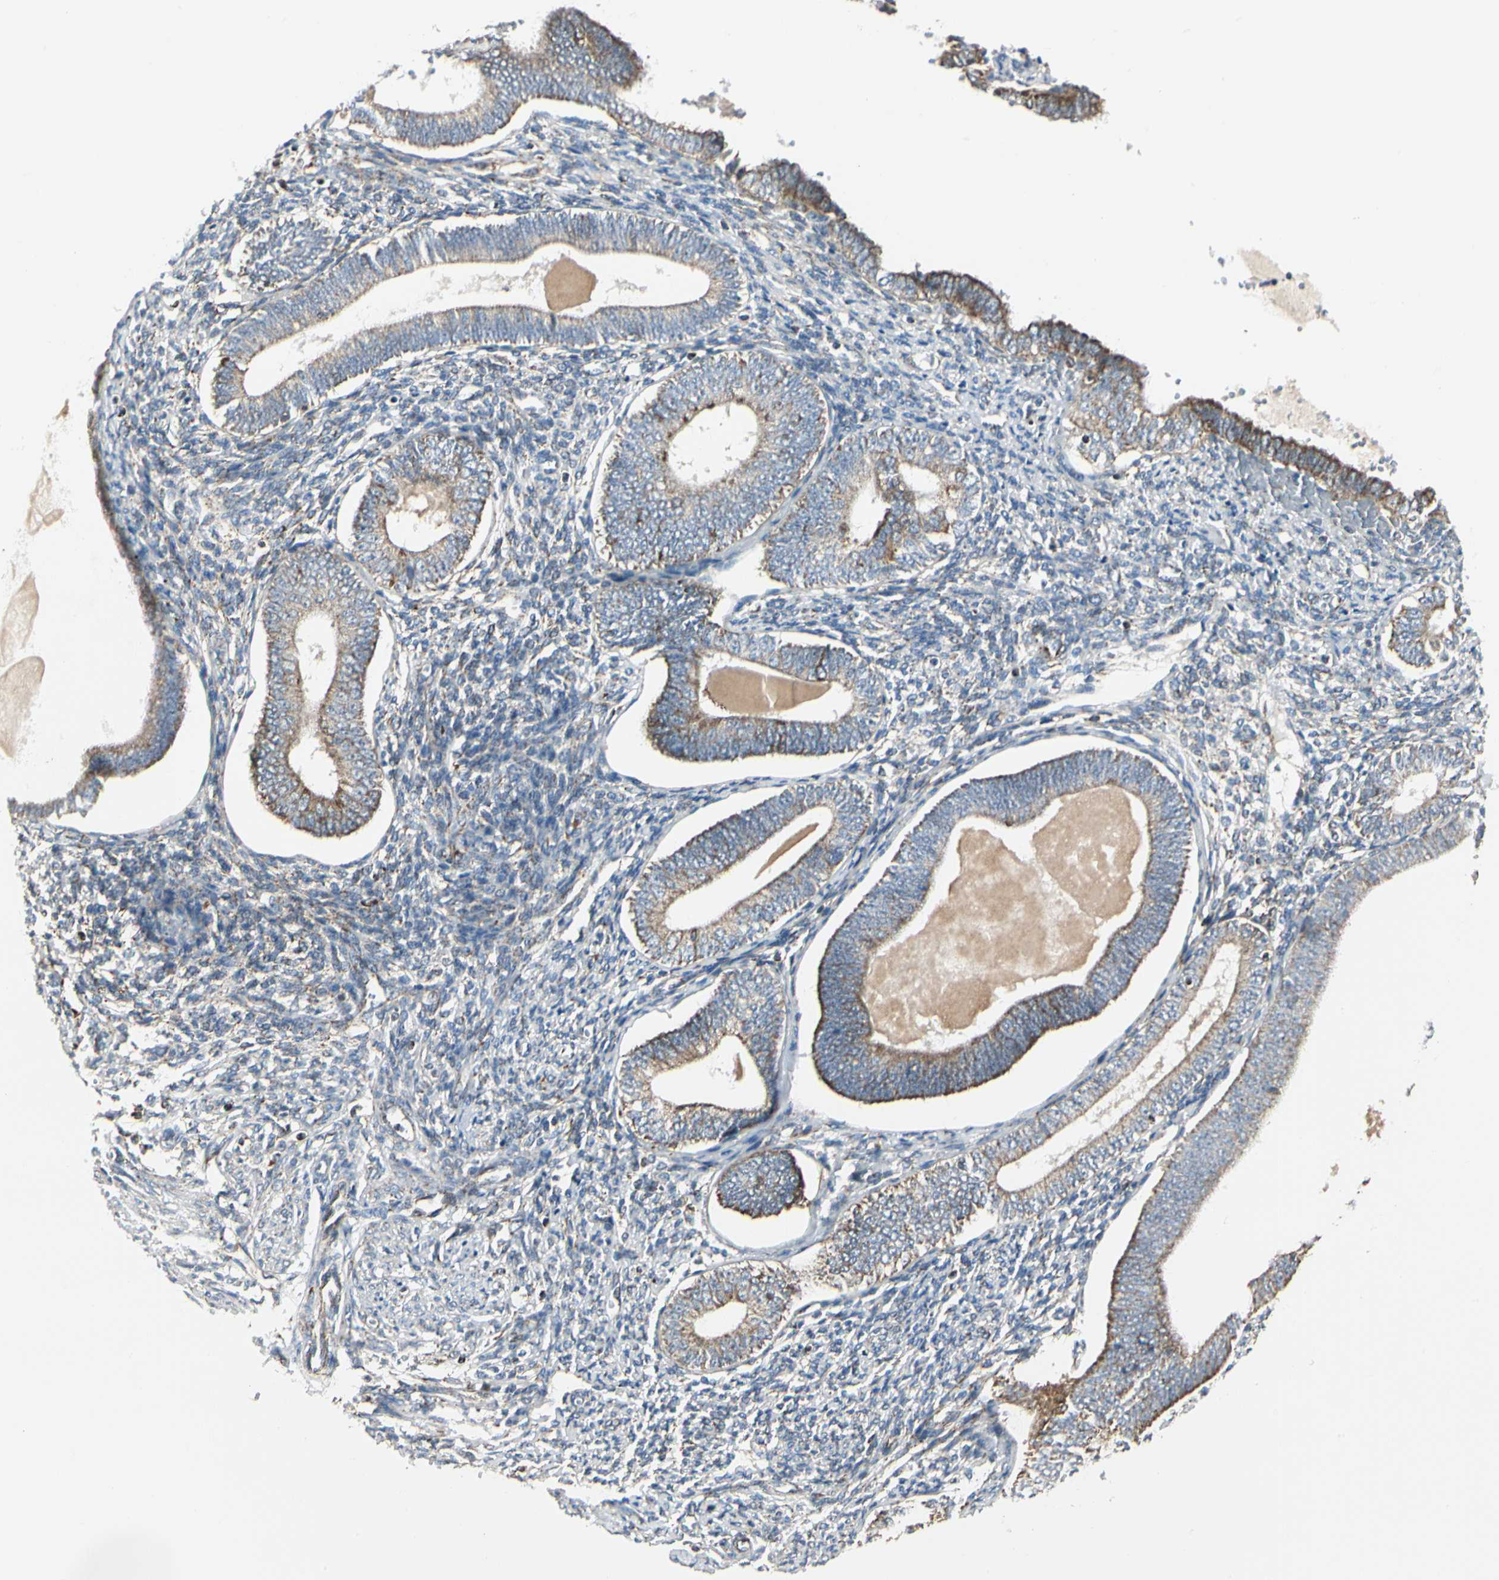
{"staining": {"intensity": "weak", "quantity": "<25%", "location": "cytoplasmic/membranous"}, "tissue": "endometrium", "cell_type": "Cells in endometrial stroma", "image_type": "normal", "snomed": [{"axis": "morphology", "description": "Normal tissue, NOS"}, {"axis": "topography", "description": "Endometrium"}], "caption": "Immunohistochemistry (IHC) of normal endometrium demonstrates no expression in cells in endometrial stroma. Brightfield microscopy of immunohistochemistry stained with DAB (brown) and hematoxylin (blue), captured at high magnification.", "gene": "ANKS6", "patient": {"sex": "female", "age": 82}}